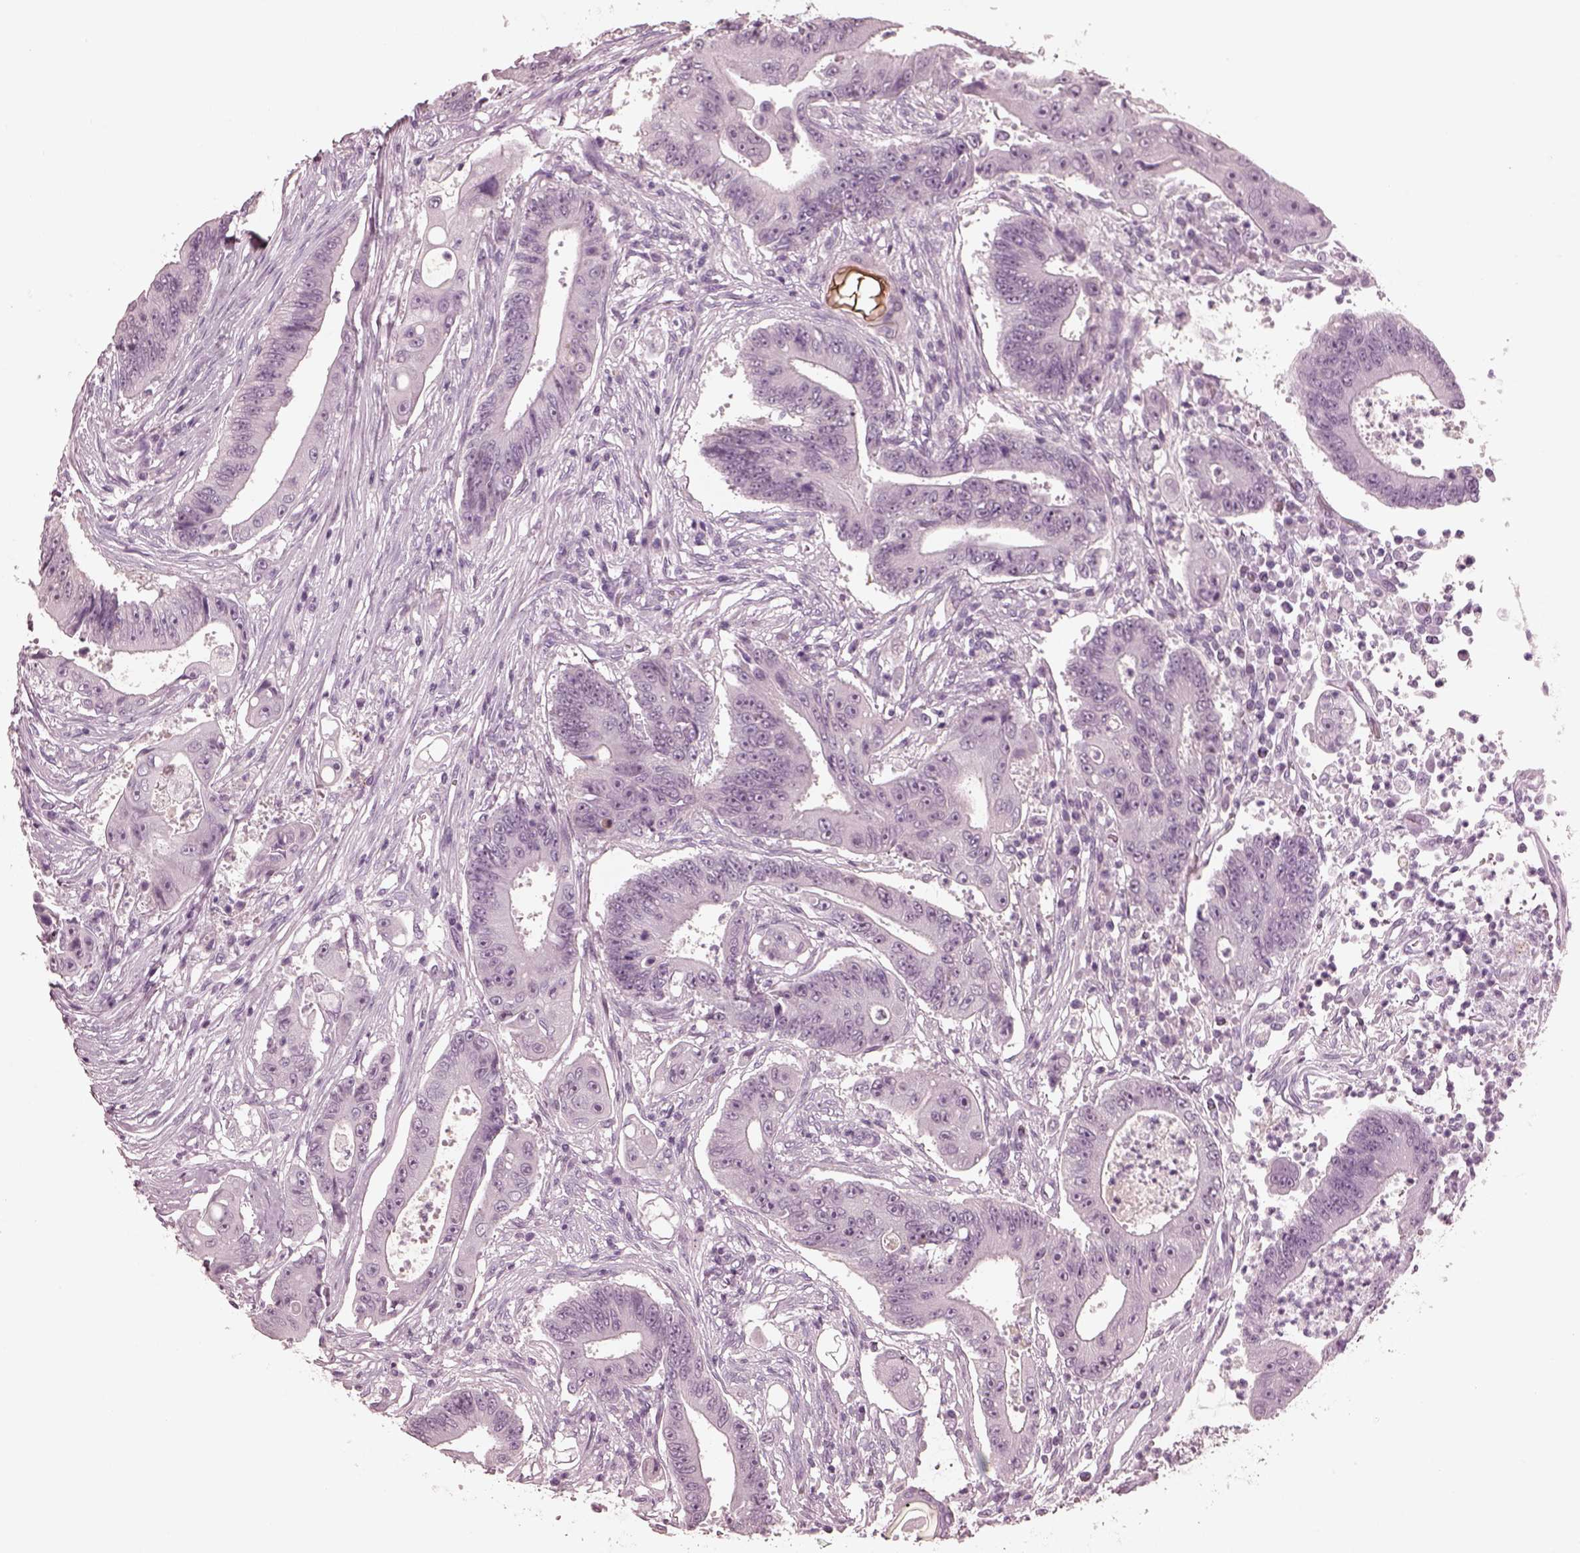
{"staining": {"intensity": "negative", "quantity": "none", "location": "none"}, "tissue": "colorectal cancer", "cell_type": "Tumor cells", "image_type": "cancer", "snomed": [{"axis": "morphology", "description": "Adenocarcinoma, NOS"}, {"axis": "topography", "description": "Rectum"}], "caption": "DAB immunohistochemical staining of human colorectal adenocarcinoma shows no significant staining in tumor cells.", "gene": "C2orf81", "patient": {"sex": "male", "age": 54}}